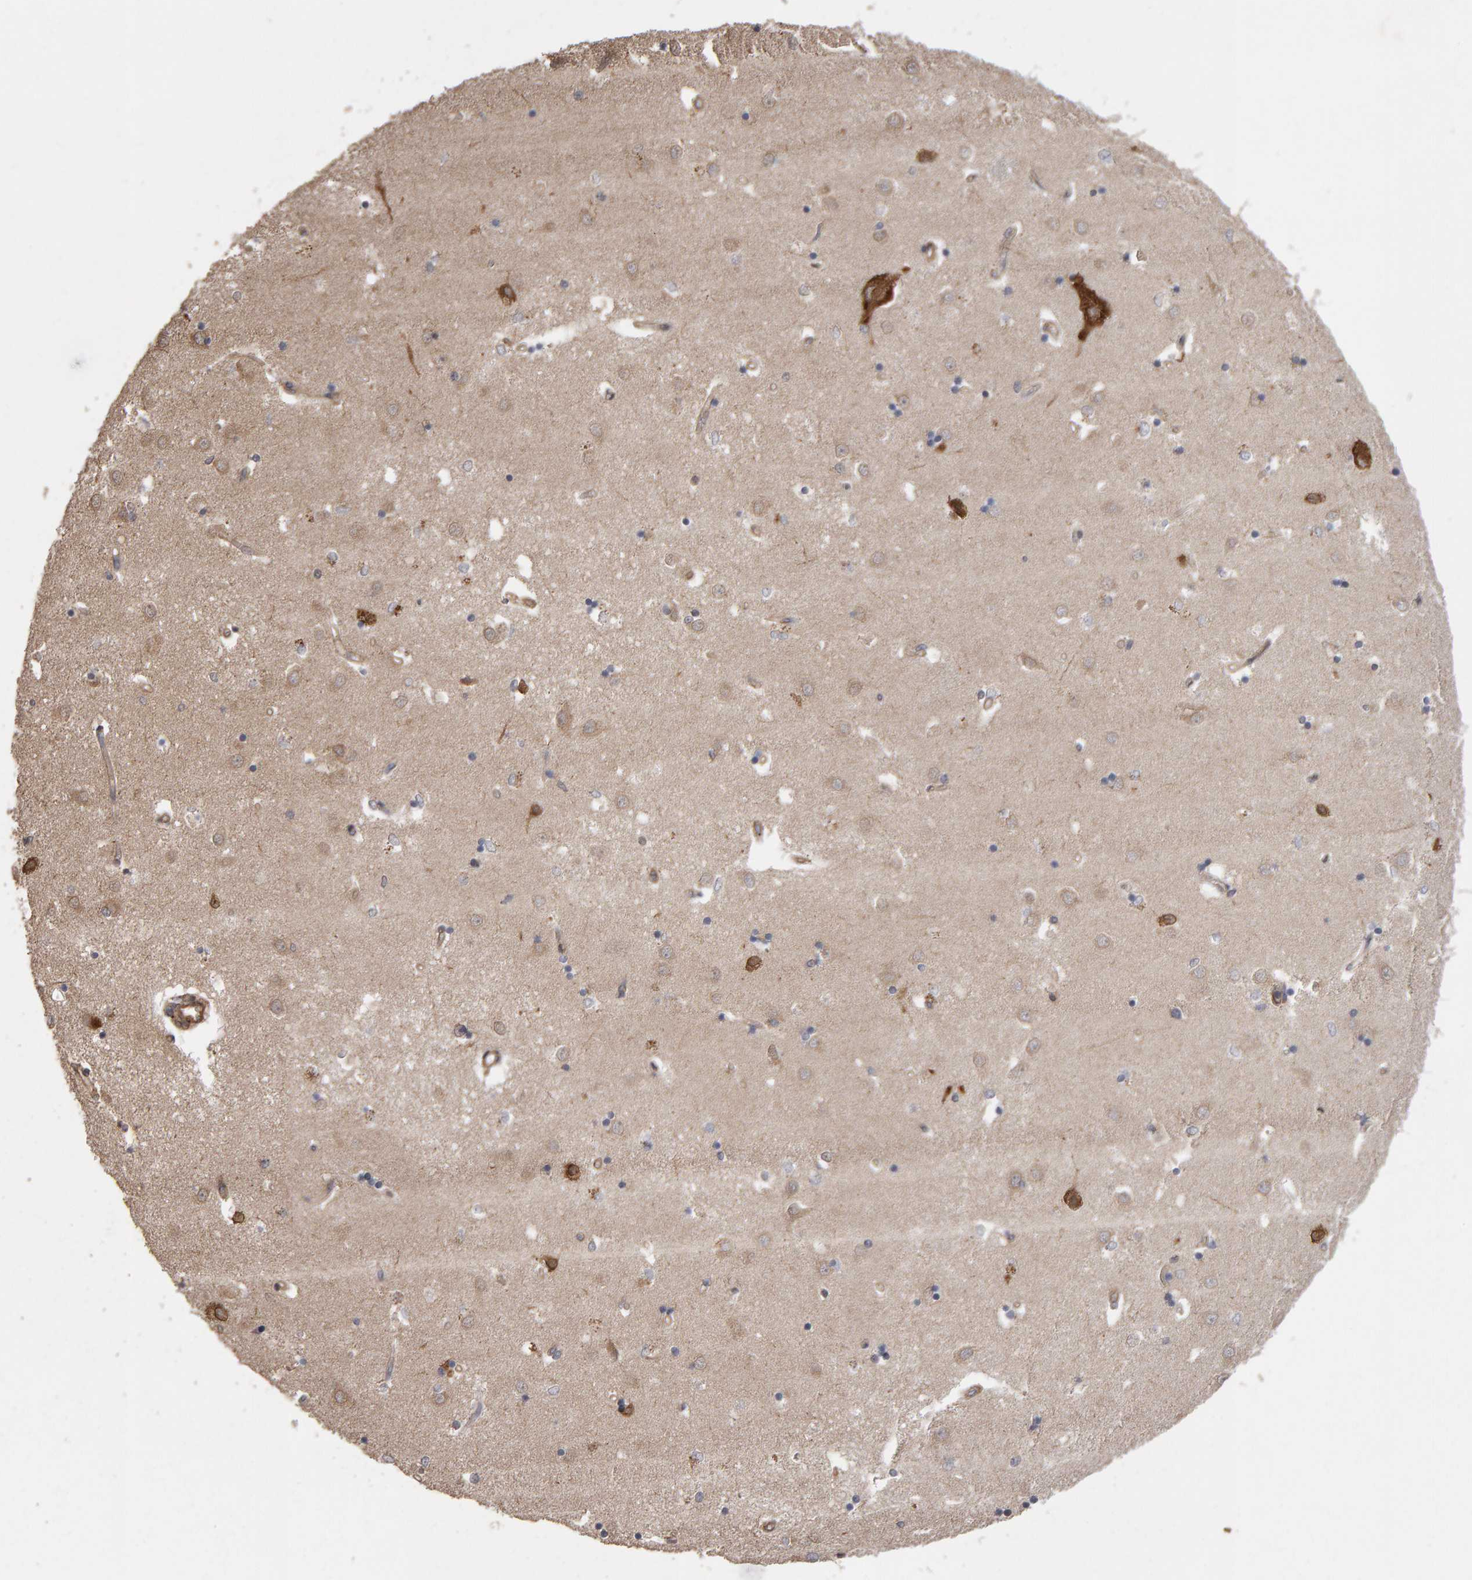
{"staining": {"intensity": "moderate", "quantity": "<25%", "location": "cytoplasmic/membranous"}, "tissue": "caudate", "cell_type": "Glial cells", "image_type": "normal", "snomed": [{"axis": "morphology", "description": "Normal tissue, NOS"}, {"axis": "topography", "description": "Lateral ventricle wall"}], "caption": "High-magnification brightfield microscopy of normal caudate stained with DAB (brown) and counterstained with hematoxylin (blue). glial cells exhibit moderate cytoplasmic/membranous expression is appreciated in about<25% of cells.", "gene": "SCRIB", "patient": {"sex": "male", "age": 45}}